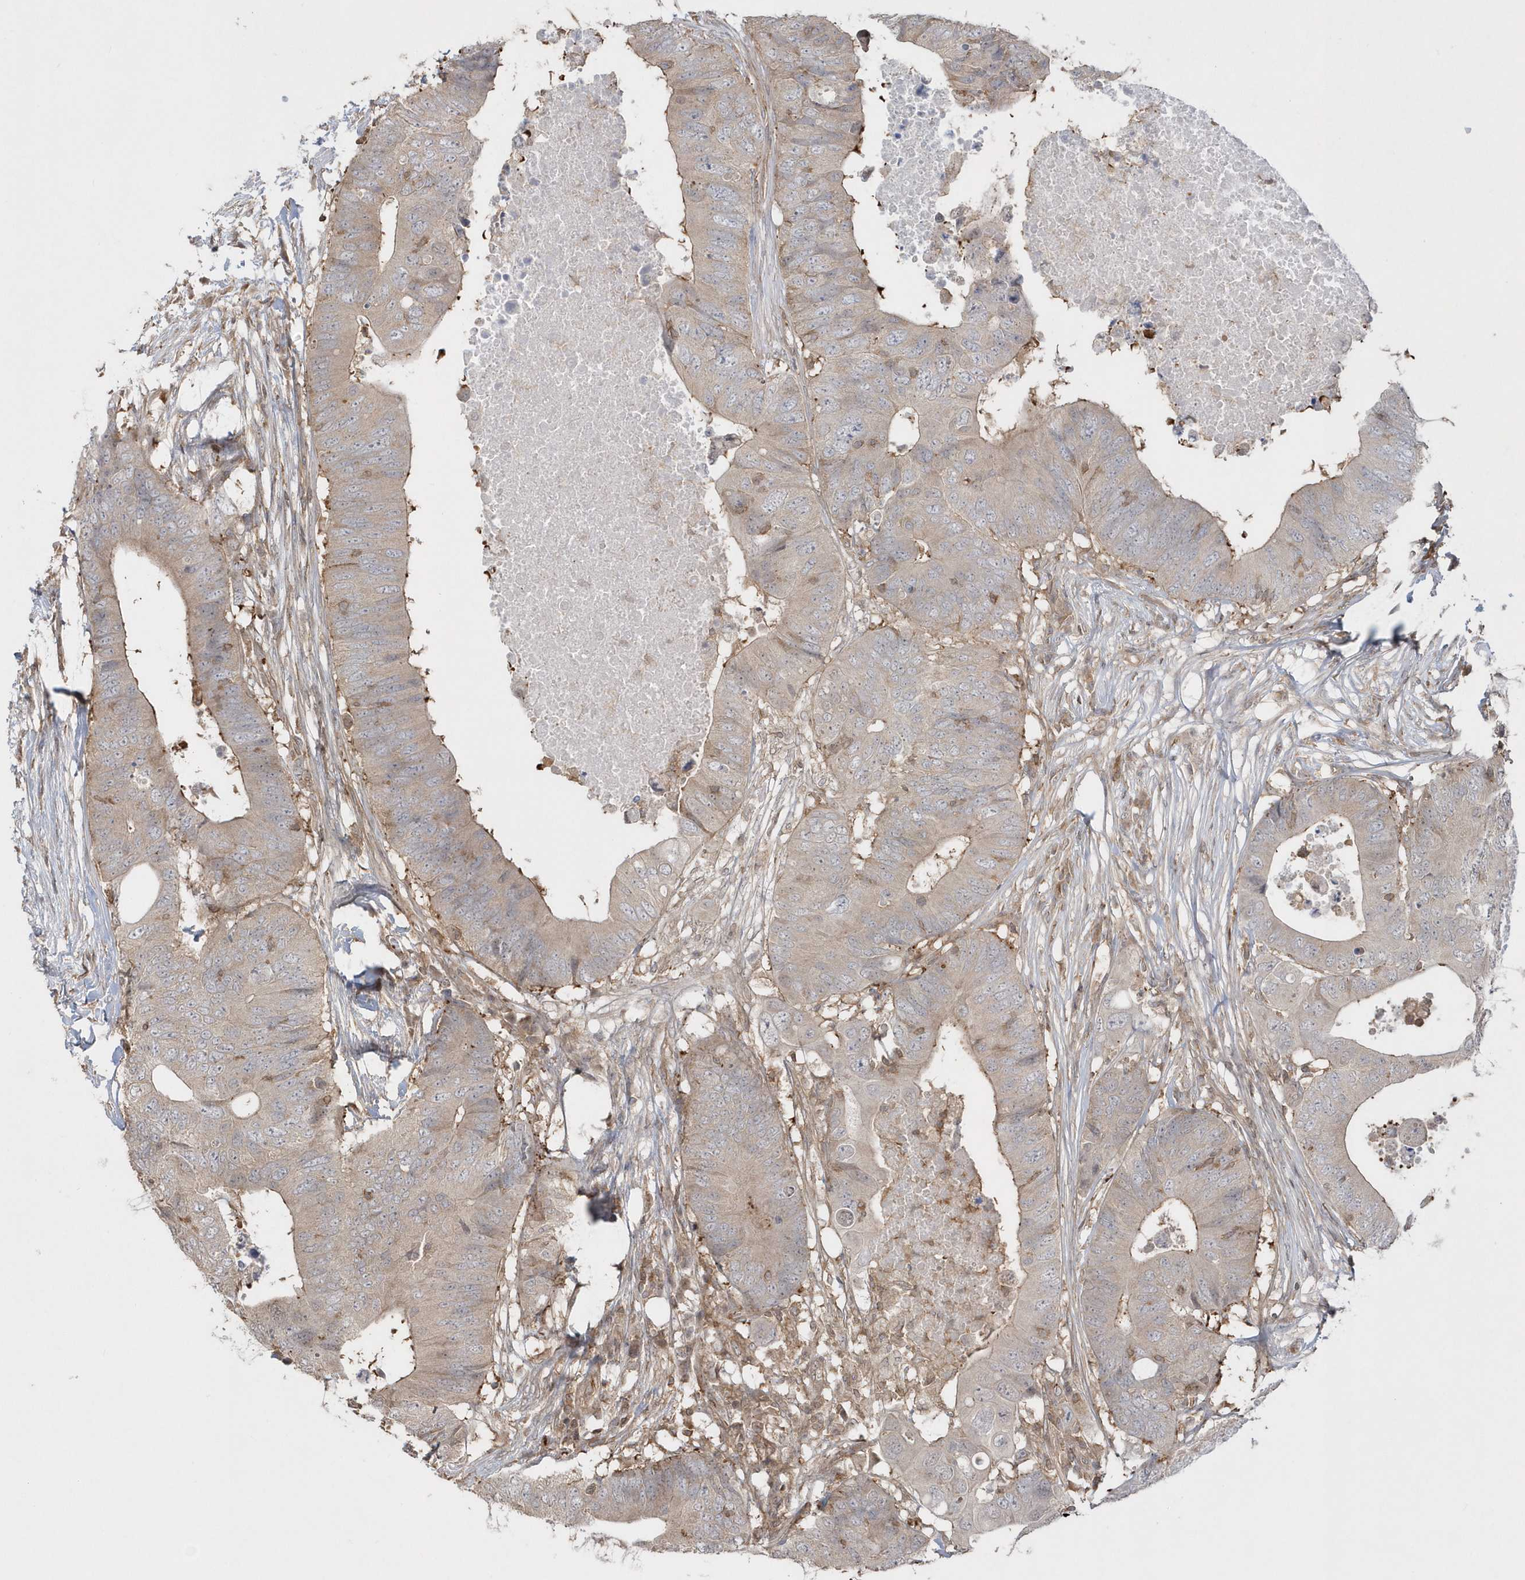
{"staining": {"intensity": "weak", "quantity": "<25%", "location": "cytoplasmic/membranous"}, "tissue": "colorectal cancer", "cell_type": "Tumor cells", "image_type": "cancer", "snomed": [{"axis": "morphology", "description": "Adenocarcinoma, NOS"}, {"axis": "topography", "description": "Colon"}], "caption": "IHC histopathology image of neoplastic tissue: human colorectal cancer stained with DAB (3,3'-diaminobenzidine) demonstrates no significant protein expression in tumor cells.", "gene": "BSN", "patient": {"sex": "male", "age": 71}}